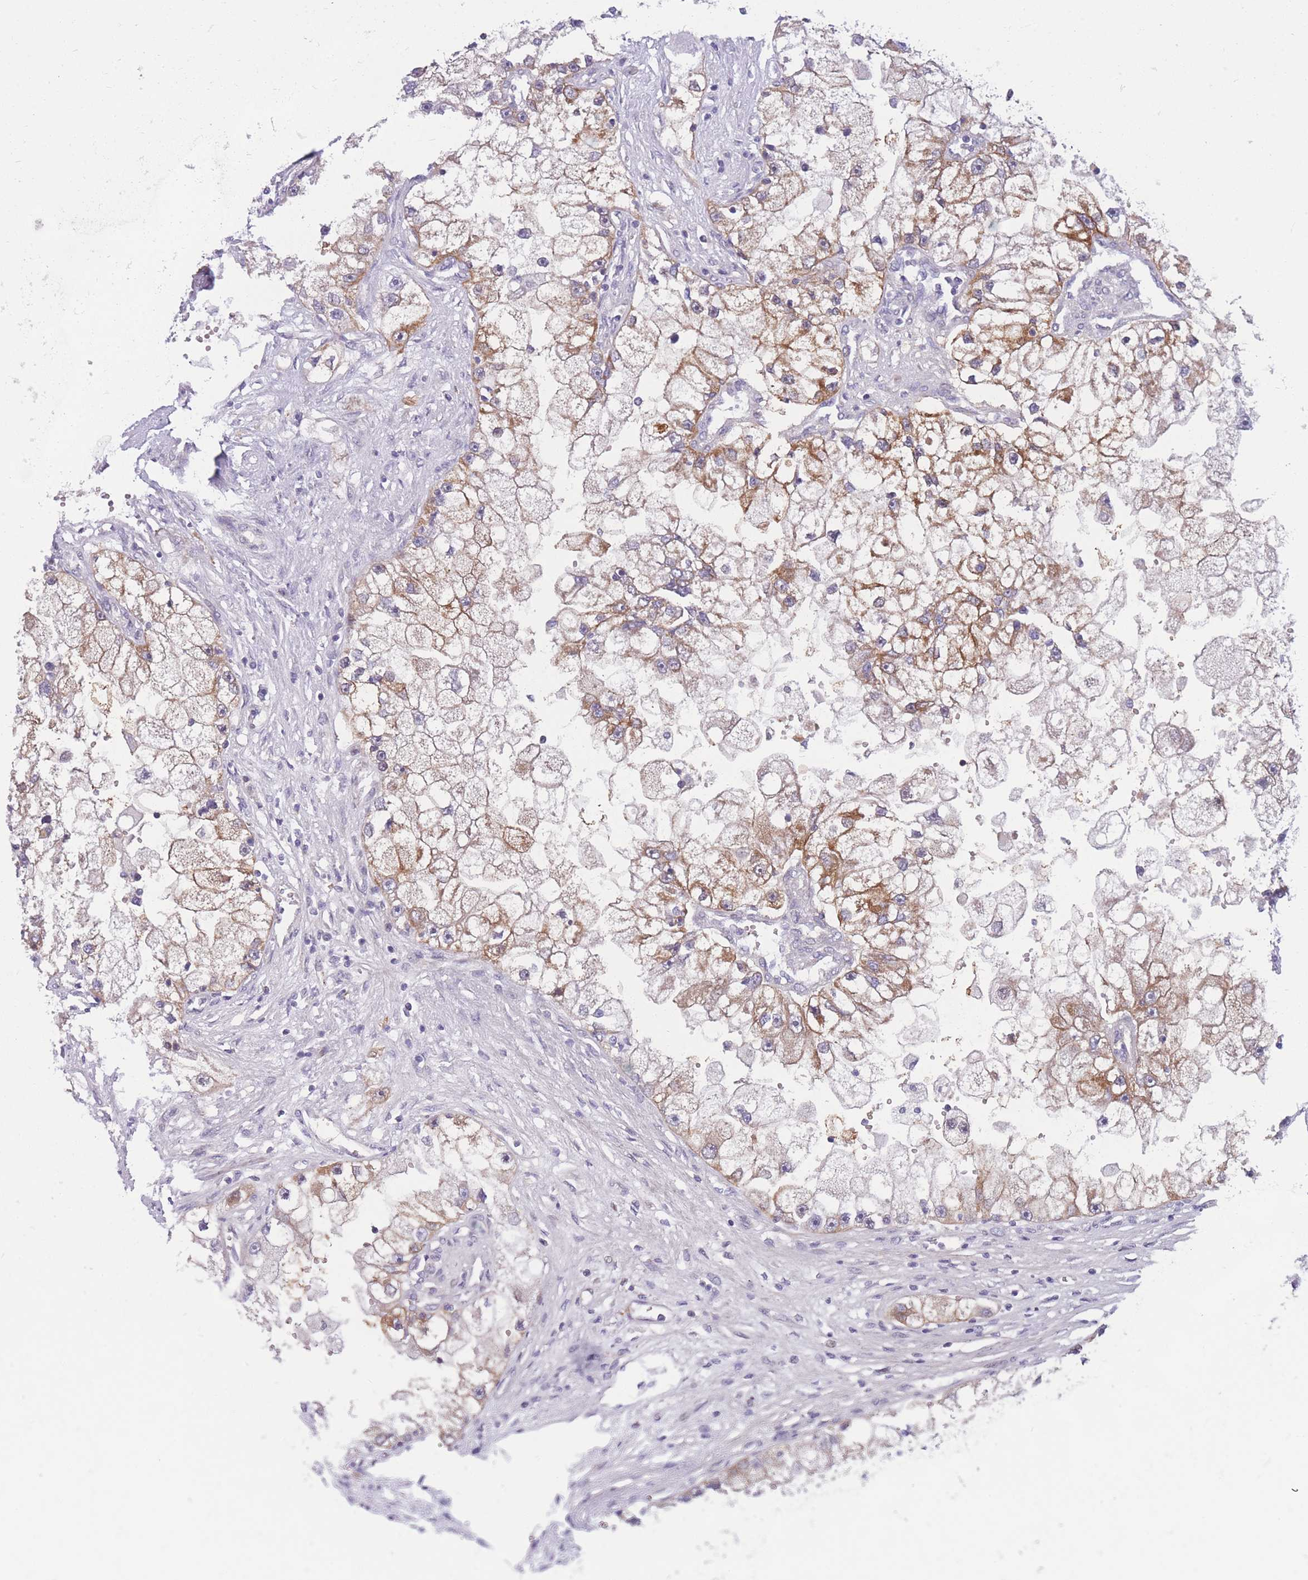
{"staining": {"intensity": "moderate", "quantity": "25%-75%", "location": "cytoplasmic/membranous"}, "tissue": "renal cancer", "cell_type": "Tumor cells", "image_type": "cancer", "snomed": [{"axis": "morphology", "description": "Adenocarcinoma, NOS"}, {"axis": "topography", "description": "Kidney"}], "caption": "High-magnification brightfield microscopy of renal cancer stained with DAB (brown) and counterstained with hematoxylin (blue). tumor cells exhibit moderate cytoplasmic/membranous expression is seen in approximately25%-75% of cells. The staining was performed using DAB to visualize the protein expression in brown, while the nuclei were stained in blue with hematoxylin (Magnification: 20x).", "gene": "PDE4A", "patient": {"sex": "male", "age": 63}}